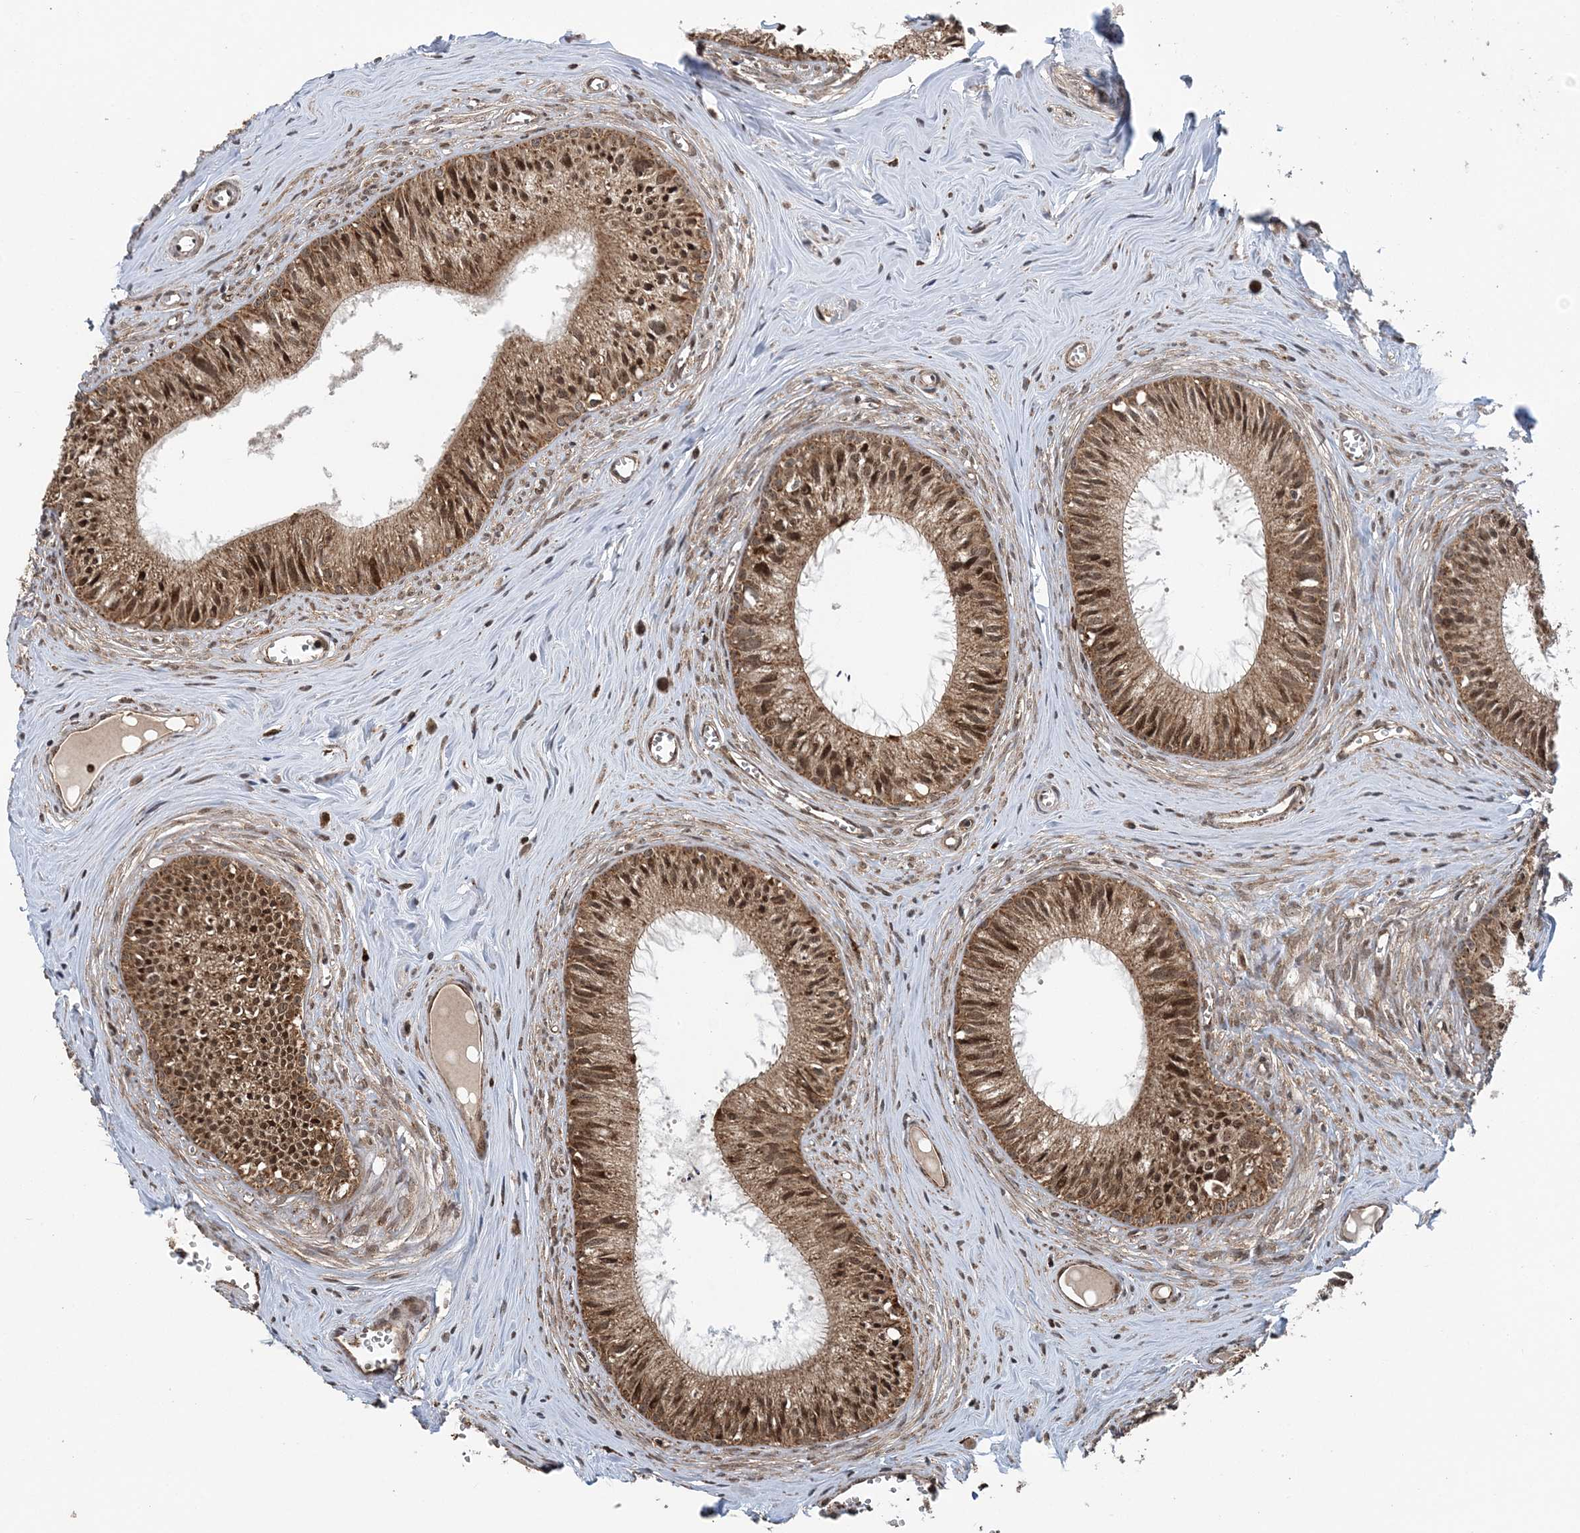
{"staining": {"intensity": "moderate", "quantity": ">75%", "location": "cytoplasmic/membranous,nuclear"}, "tissue": "epididymis", "cell_type": "Glandular cells", "image_type": "normal", "snomed": [{"axis": "morphology", "description": "Normal tissue, NOS"}, {"axis": "topography", "description": "Epididymis"}], "caption": "High-magnification brightfield microscopy of normal epididymis stained with DAB (brown) and counterstained with hematoxylin (blue). glandular cells exhibit moderate cytoplasmic/membranous,nuclear staining is identified in about>75% of cells.", "gene": "PCBP1", "patient": {"sex": "male", "age": 36}}